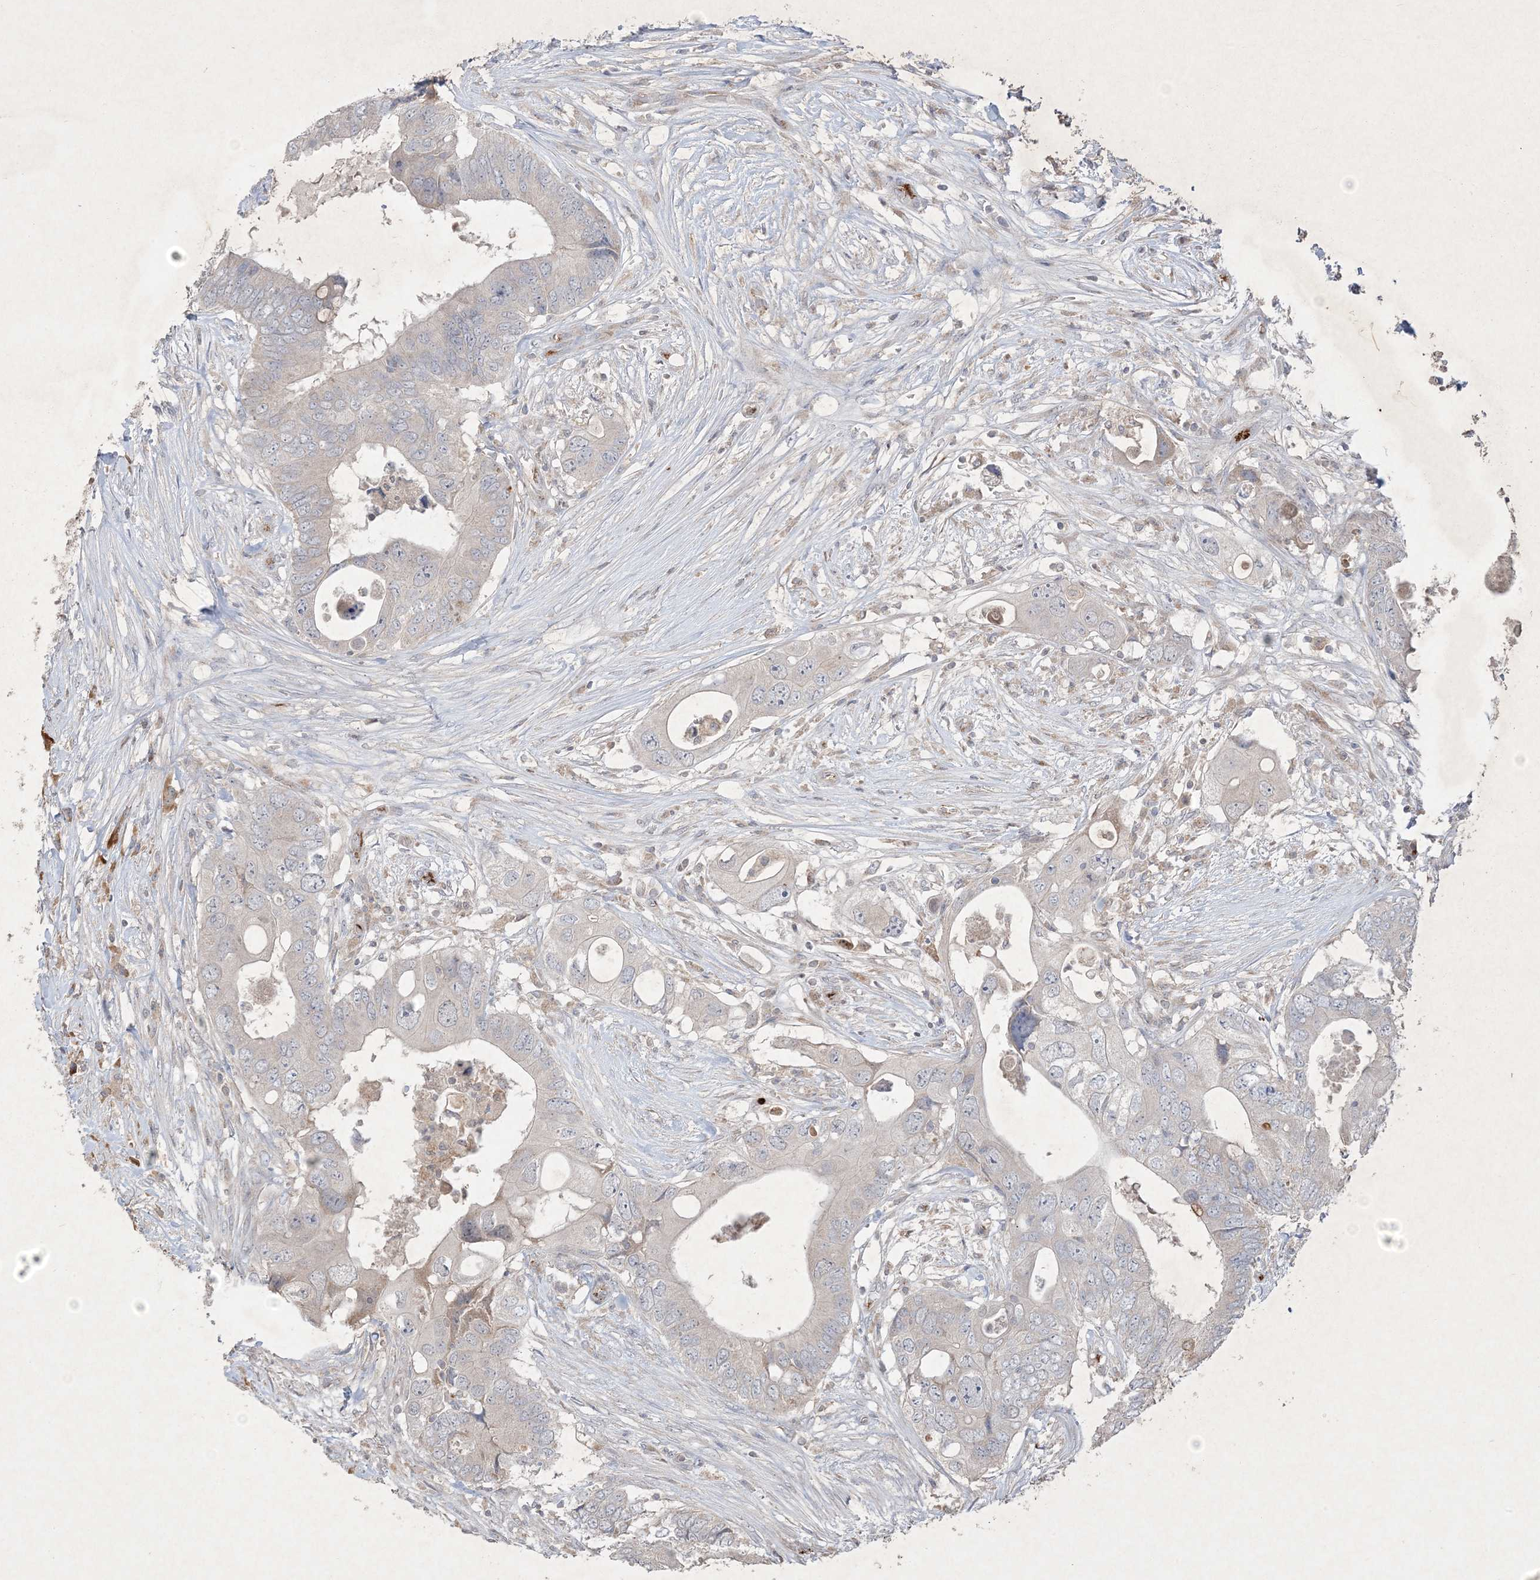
{"staining": {"intensity": "moderate", "quantity": "<25%", "location": "cytoplasmic/membranous"}, "tissue": "colorectal cancer", "cell_type": "Tumor cells", "image_type": "cancer", "snomed": [{"axis": "morphology", "description": "Adenocarcinoma, NOS"}, {"axis": "topography", "description": "Colon"}], "caption": "A brown stain shows moderate cytoplasmic/membranous positivity of a protein in adenocarcinoma (colorectal) tumor cells.", "gene": "PRSS36", "patient": {"sex": "male", "age": 71}}